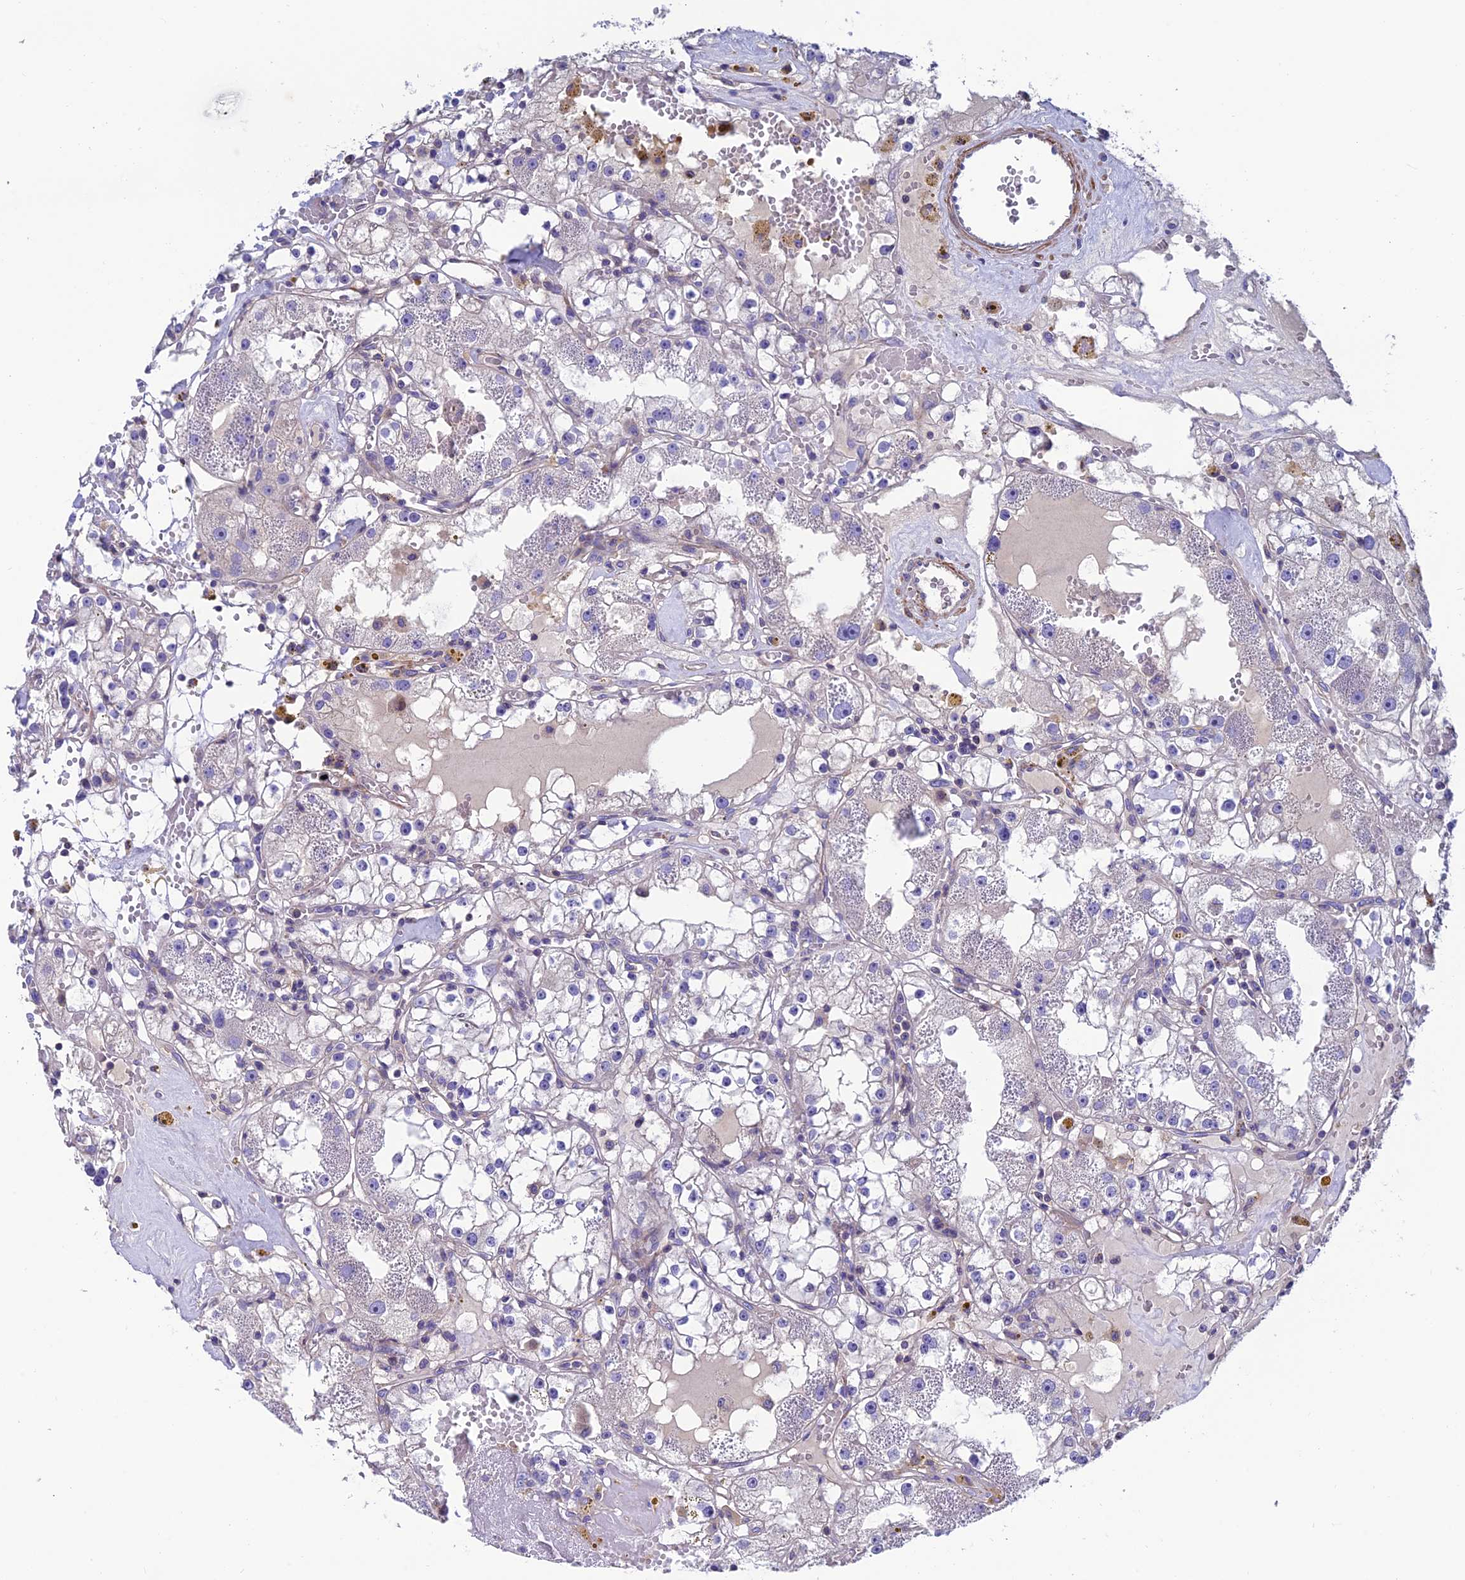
{"staining": {"intensity": "negative", "quantity": "none", "location": "none"}, "tissue": "renal cancer", "cell_type": "Tumor cells", "image_type": "cancer", "snomed": [{"axis": "morphology", "description": "Adenocarcinoma, NOS"}, {"axis": "topography", "description": "Kidney"}], "caption": "This is a histopathology image of IHC staining of renal cancer, which shows no expression in tumor cells.", "gene": "FAM178B", "patient": {"sex": "male", "age": 56}}